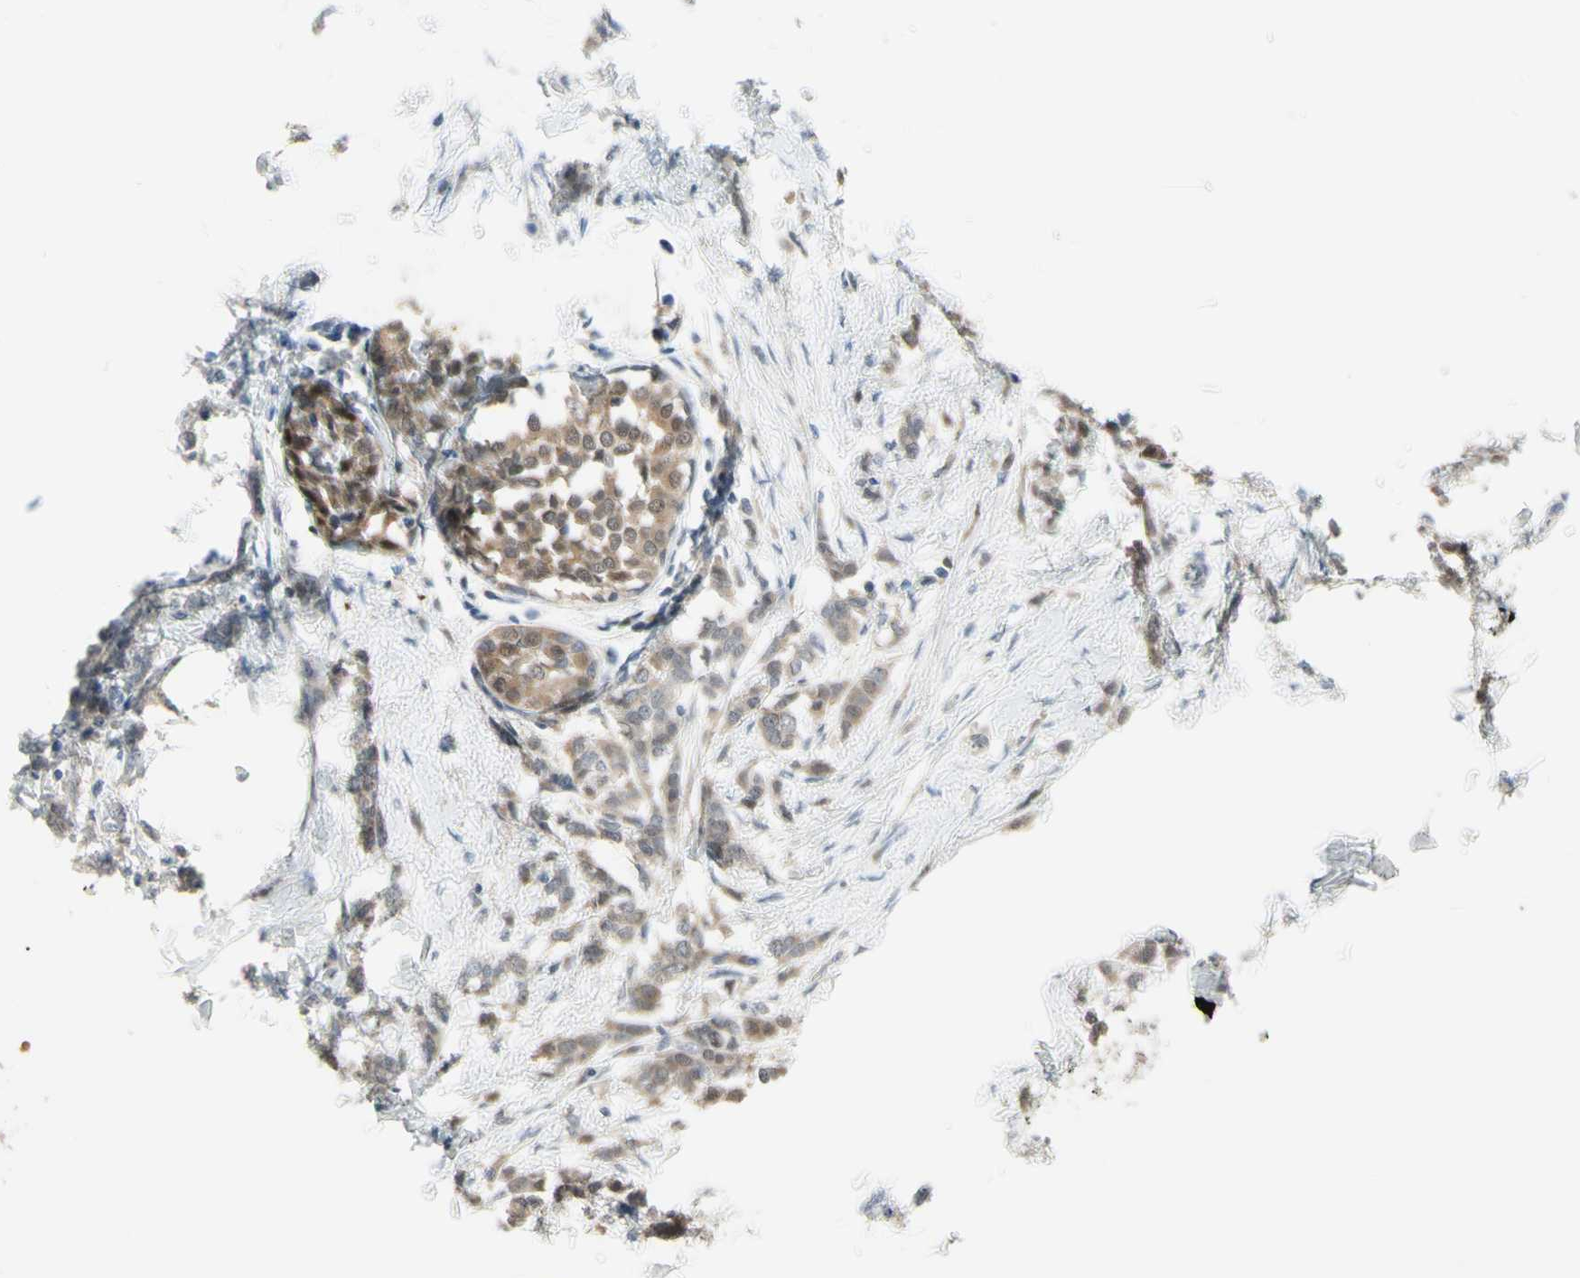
{"staining": {"intensity": "weak", "quantity": ">75%", "location": "cytoplasmic/membranous"}, "tissue": "breast cancer", "cell_type": "Tumor cells", "image_type": "cancer", "snomed": [{"axis": "morphology", "description": "Lobular carcinoma, in situ"}, {"axis": "morphology", "description": "Lobular carcinoma"}, {"axis": "topography", "description": "Breast"}], "caption": "Lobular carcinoma in situ (breast) was stained to show a protein in brown. There is low levels of weak cytoplasmic/membranous expression in approximately >75% of tumor cells.", "gene": "HSPA4", "patient": {"sex": "female", "age": 41}}